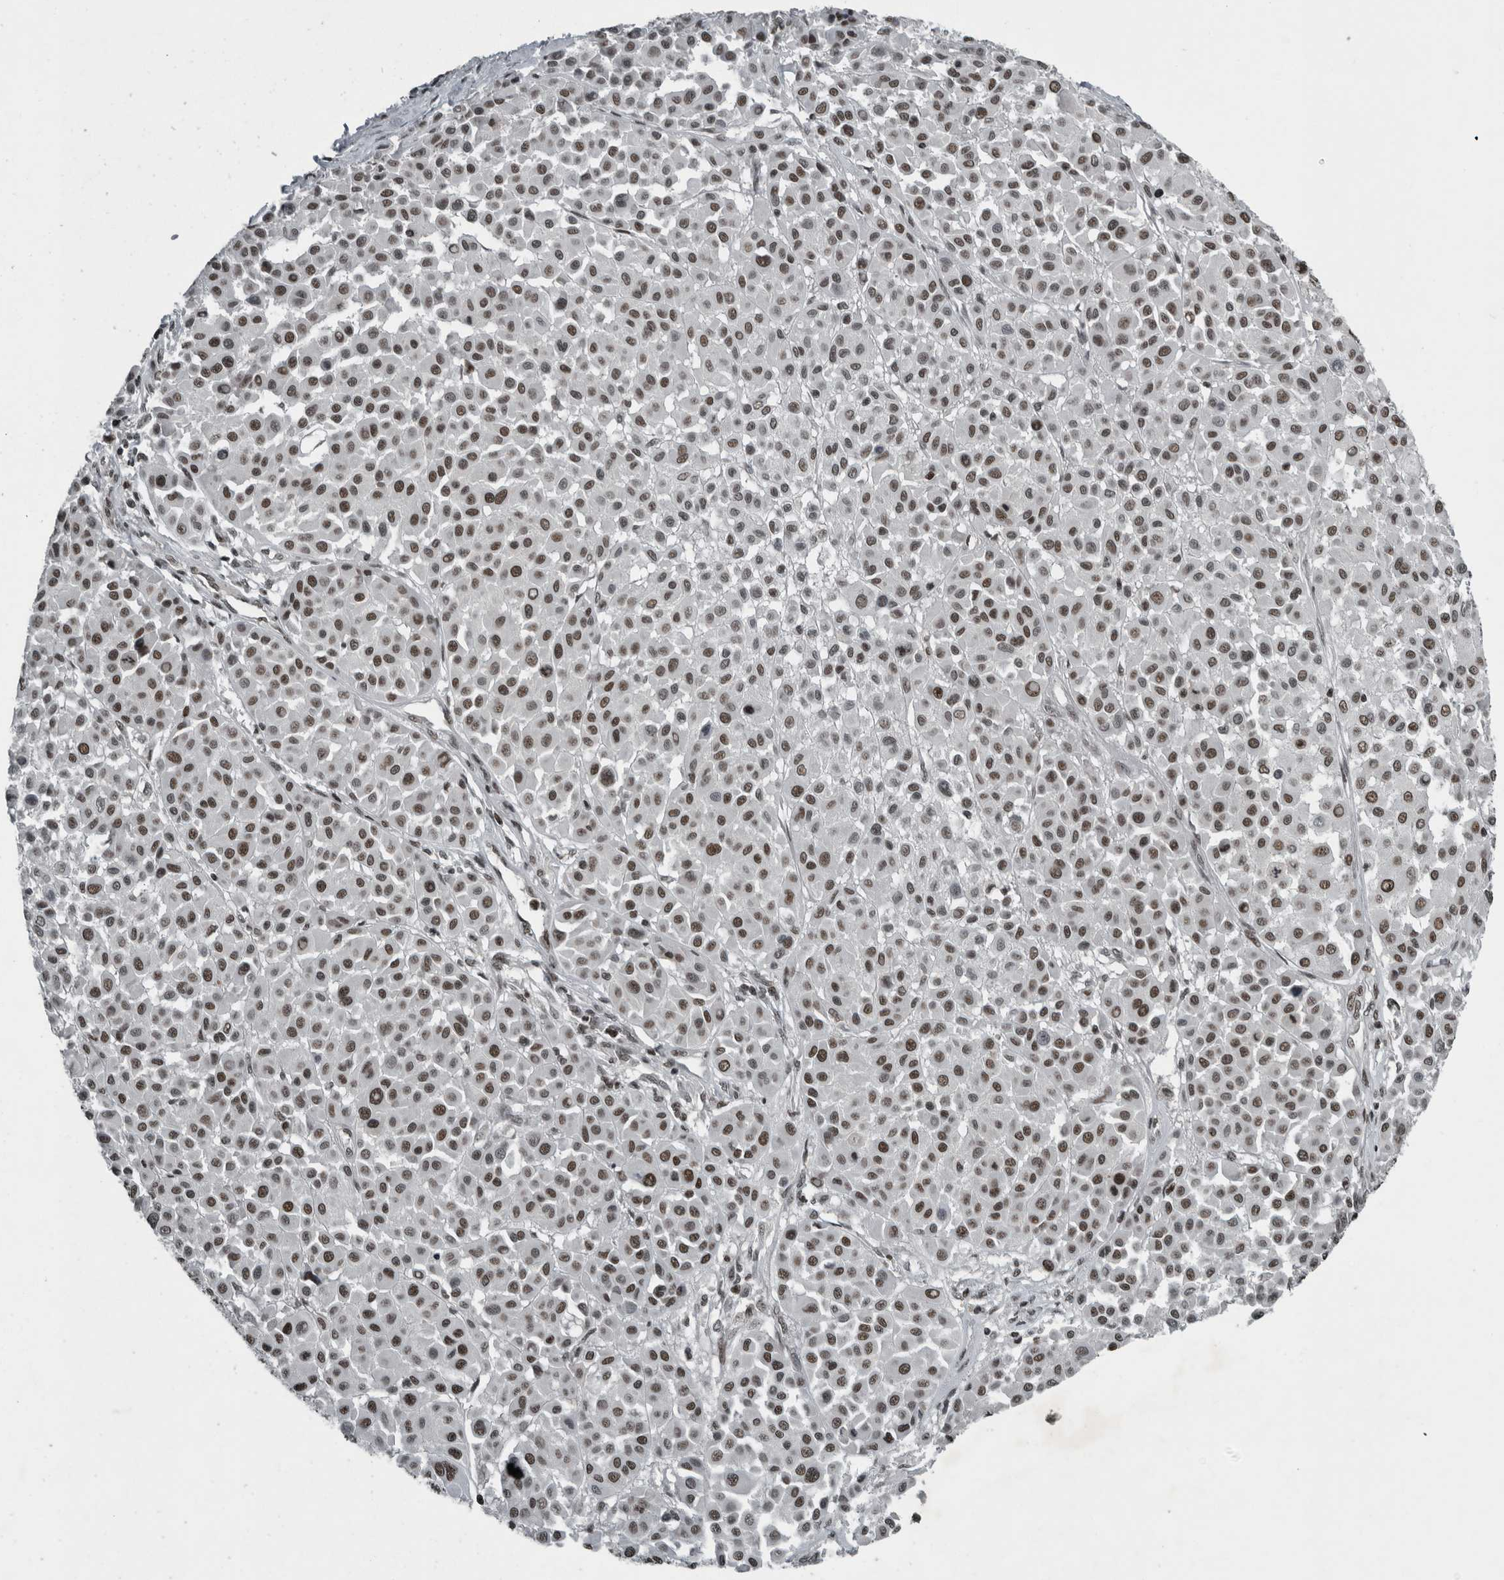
{"staining": {"intensity": "moderate", "quantity": ">75%", "location": "nuclear"}, "tissue": "melanoma", "cell_type": "Tumor cells", "image_type": "cancer", "snomed": [{"axis": "morphology", "description": "Malignant melanoma, Metastatic site"}, {"axis": "topography", "description": "Soft tissue"}], "caption": "Protein expression analysis of melanoma demonstrates moderate nuclear expression in approximately >75% of tumor cells.", "gene": "UNC50", "patient": {"sex": "male", "age": 41}}